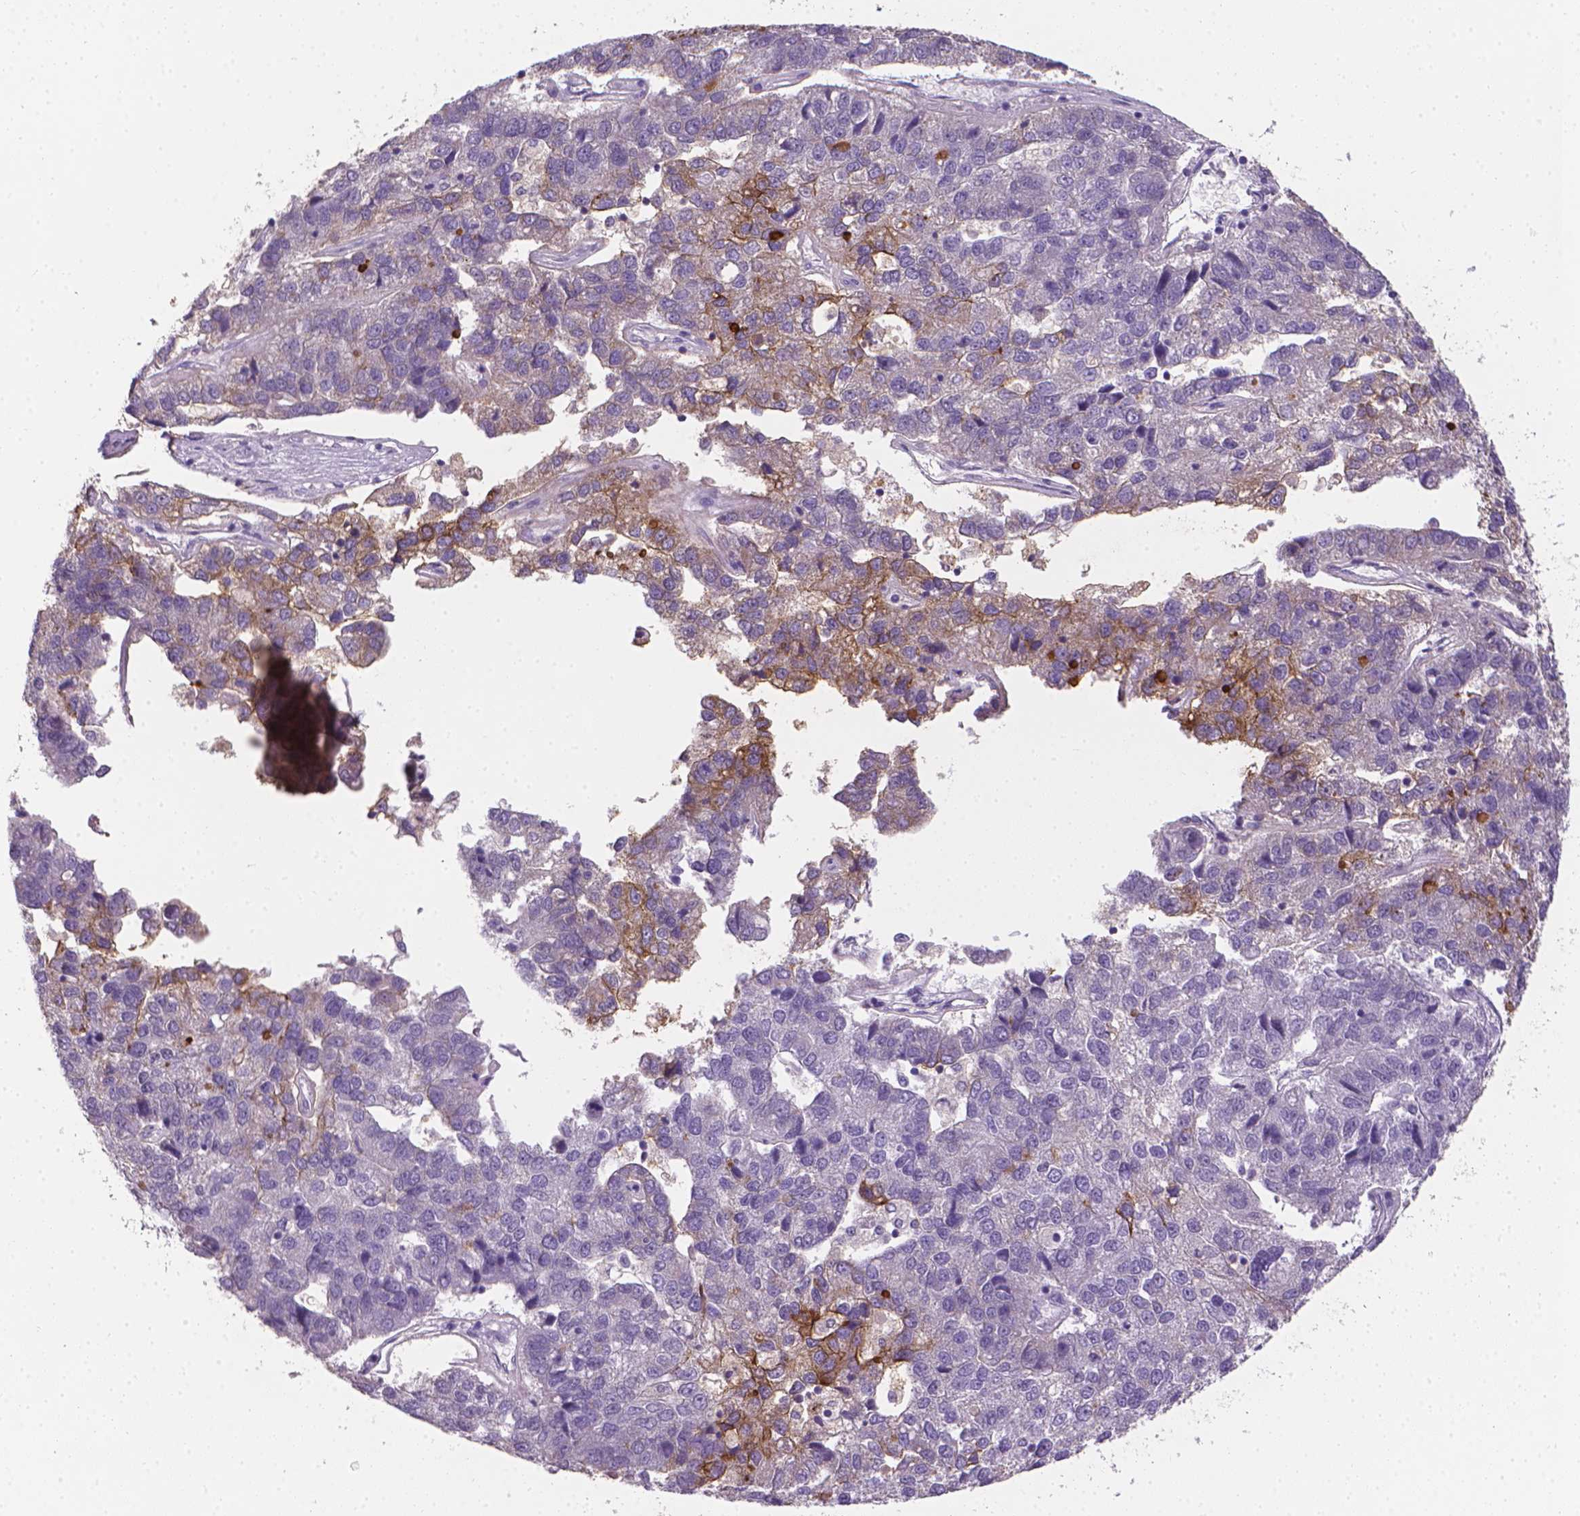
{"staining": {"intensity": "moderate", "quantity": "<25%", "location": "cytoplasmic/membranous"}, "tissue": "pancreatic cancer", "cell_type": "Tumor cells", "image_type": "cancer", "snomed": [{"axis": "morphology", "description": "Adenocarcinoma, NOS"}, {"axis": "topography", "description": "Pancreas"}], "caption": "Immunohistochemical staining of human adenocarcinoma (pancreatic) demonstrates low levels of moderate cytoplasmic/membranous positivity in about <25% of tumor cells.", "gene": "XPNPEP2", "patient": {"sex": "female", "age": 61}}